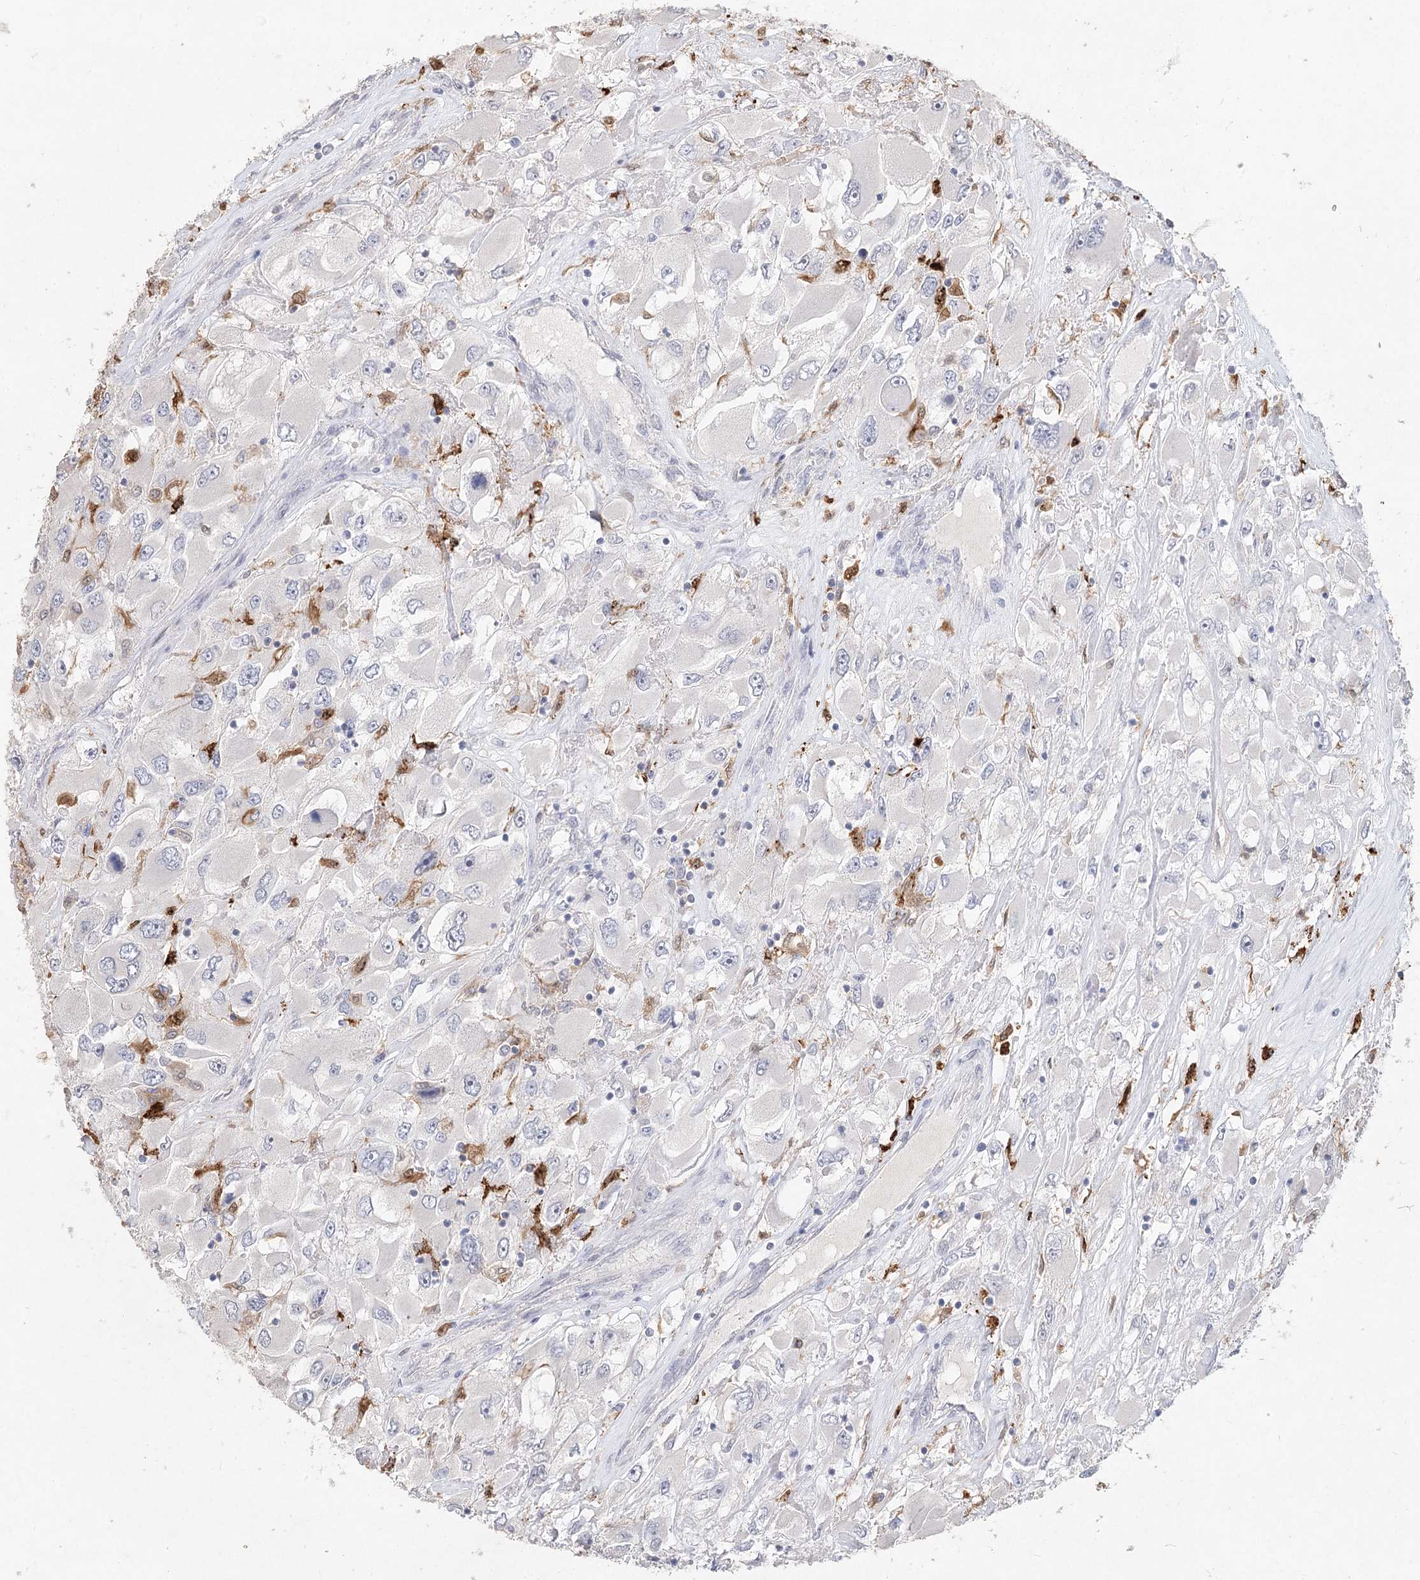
{"staining": {"intensity": "moderate", "quantity": "<25%", "location": "cytoplasmic/membranous"}, "tissue": "renal cancer", "cell_type": "Tumor cells", "image_type": "cancer", "snomed": [{"axis": "morphology", "description": "Adenocarcinoma, NOS"}, {"axis": "topography", "description": "Kidney"}], "caption": "An IHC micrograph of neoplastic tissue is shown. Protein staining in brown highlights moderate cytoplasmic/membranous positivity in renal adenocarcinoma within tumor cells.", "gene": "ARSI", "patient": {"sex": "female", "age": 52}}